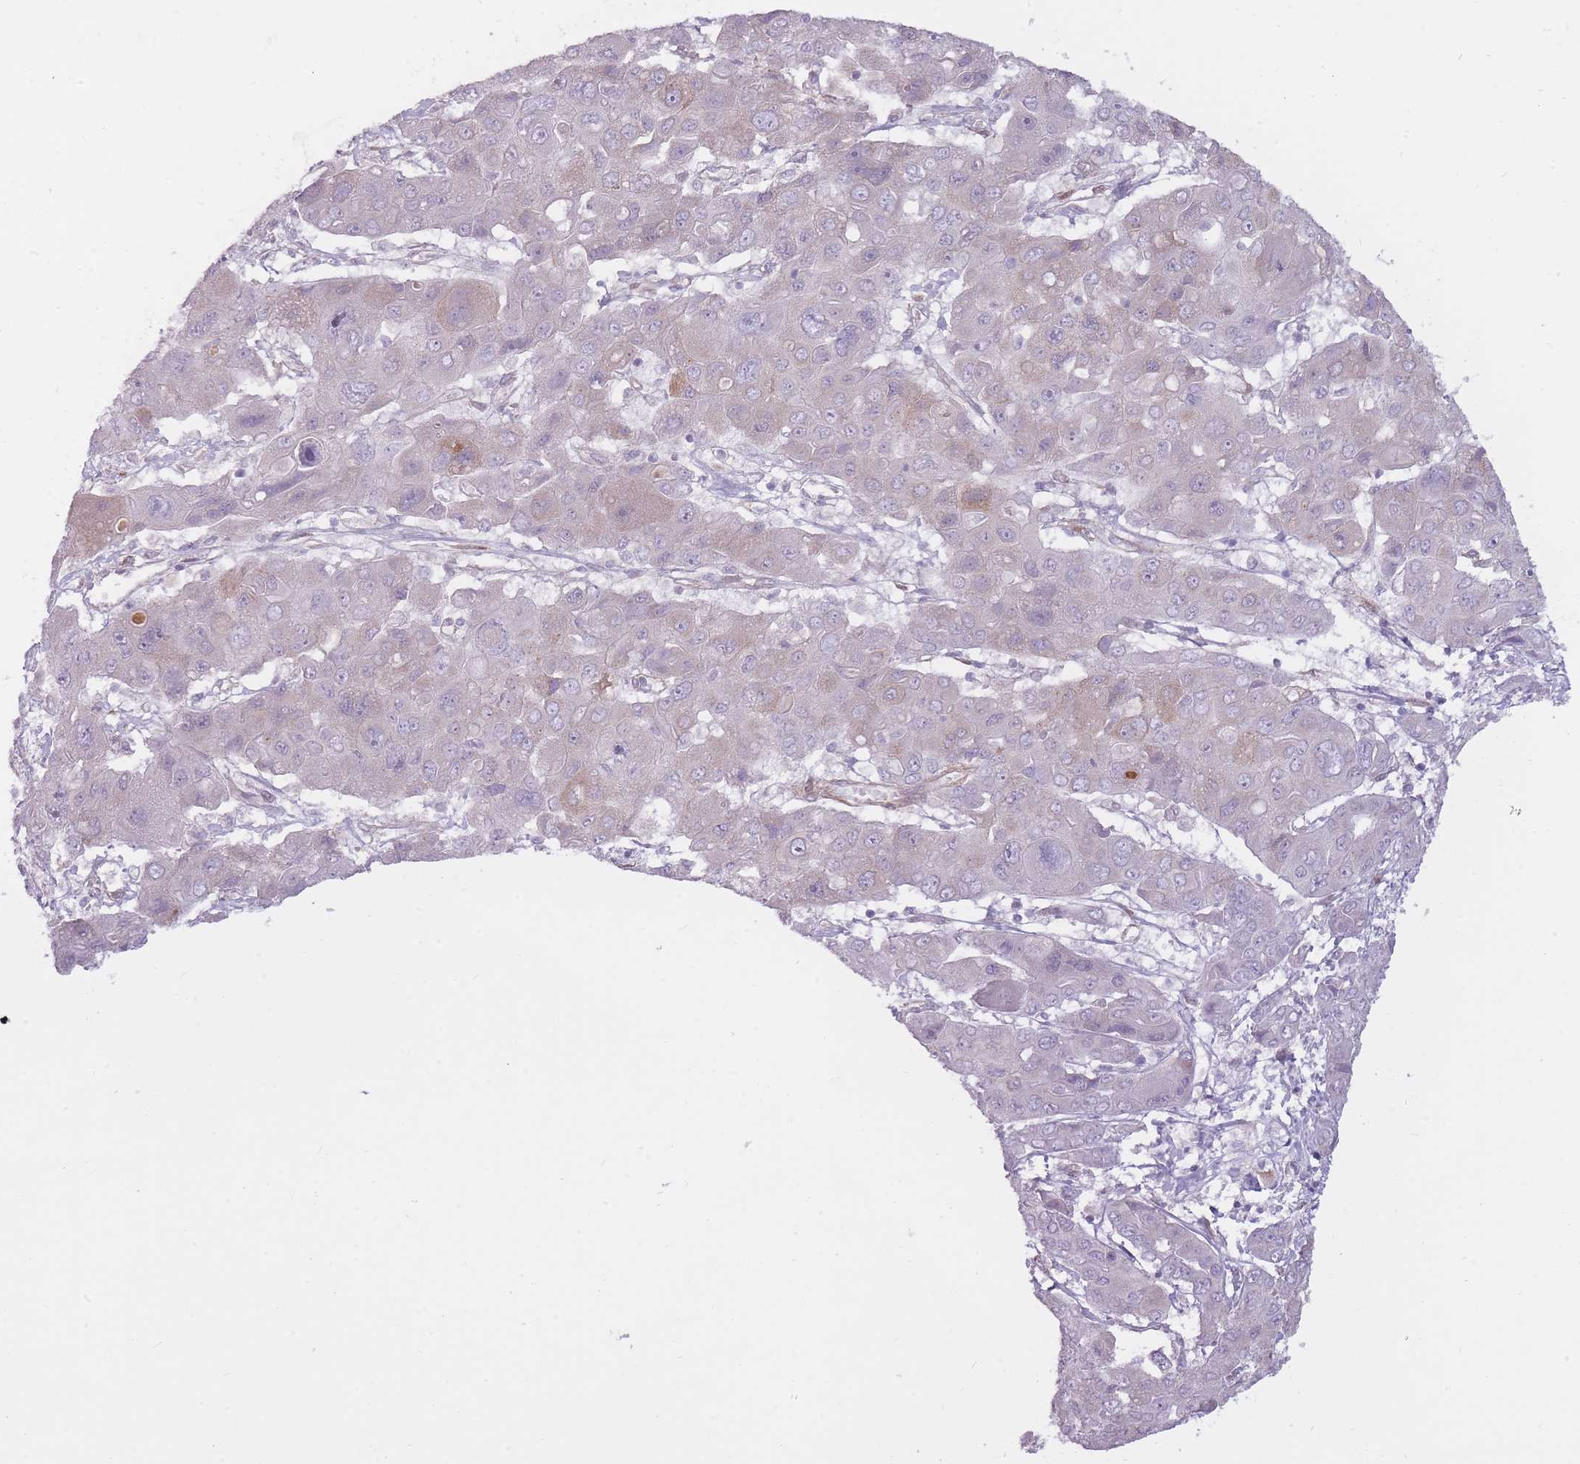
{"staining": {"intensity": "weak", "quantity": "<25%", "location": "cytoplasmic/membranous"}, "tissue": "liver cancer", "cell_type": "Tumor cells", "image_type": "cancer", "snomed": [{"axis": "morphology", "description": "Cholangiocarcinoma"}, {"axis": "topography", "description": "Liver"}], "caption": "DAB (3,3'-diaminobenzidine) immunohistochemical staining of human liver cancer (cholangiocarcinoma) exhibits no significant expression in tumor cells.", "gene": "PGRMC2", "patient": {"sex": "male", "age": 67}}